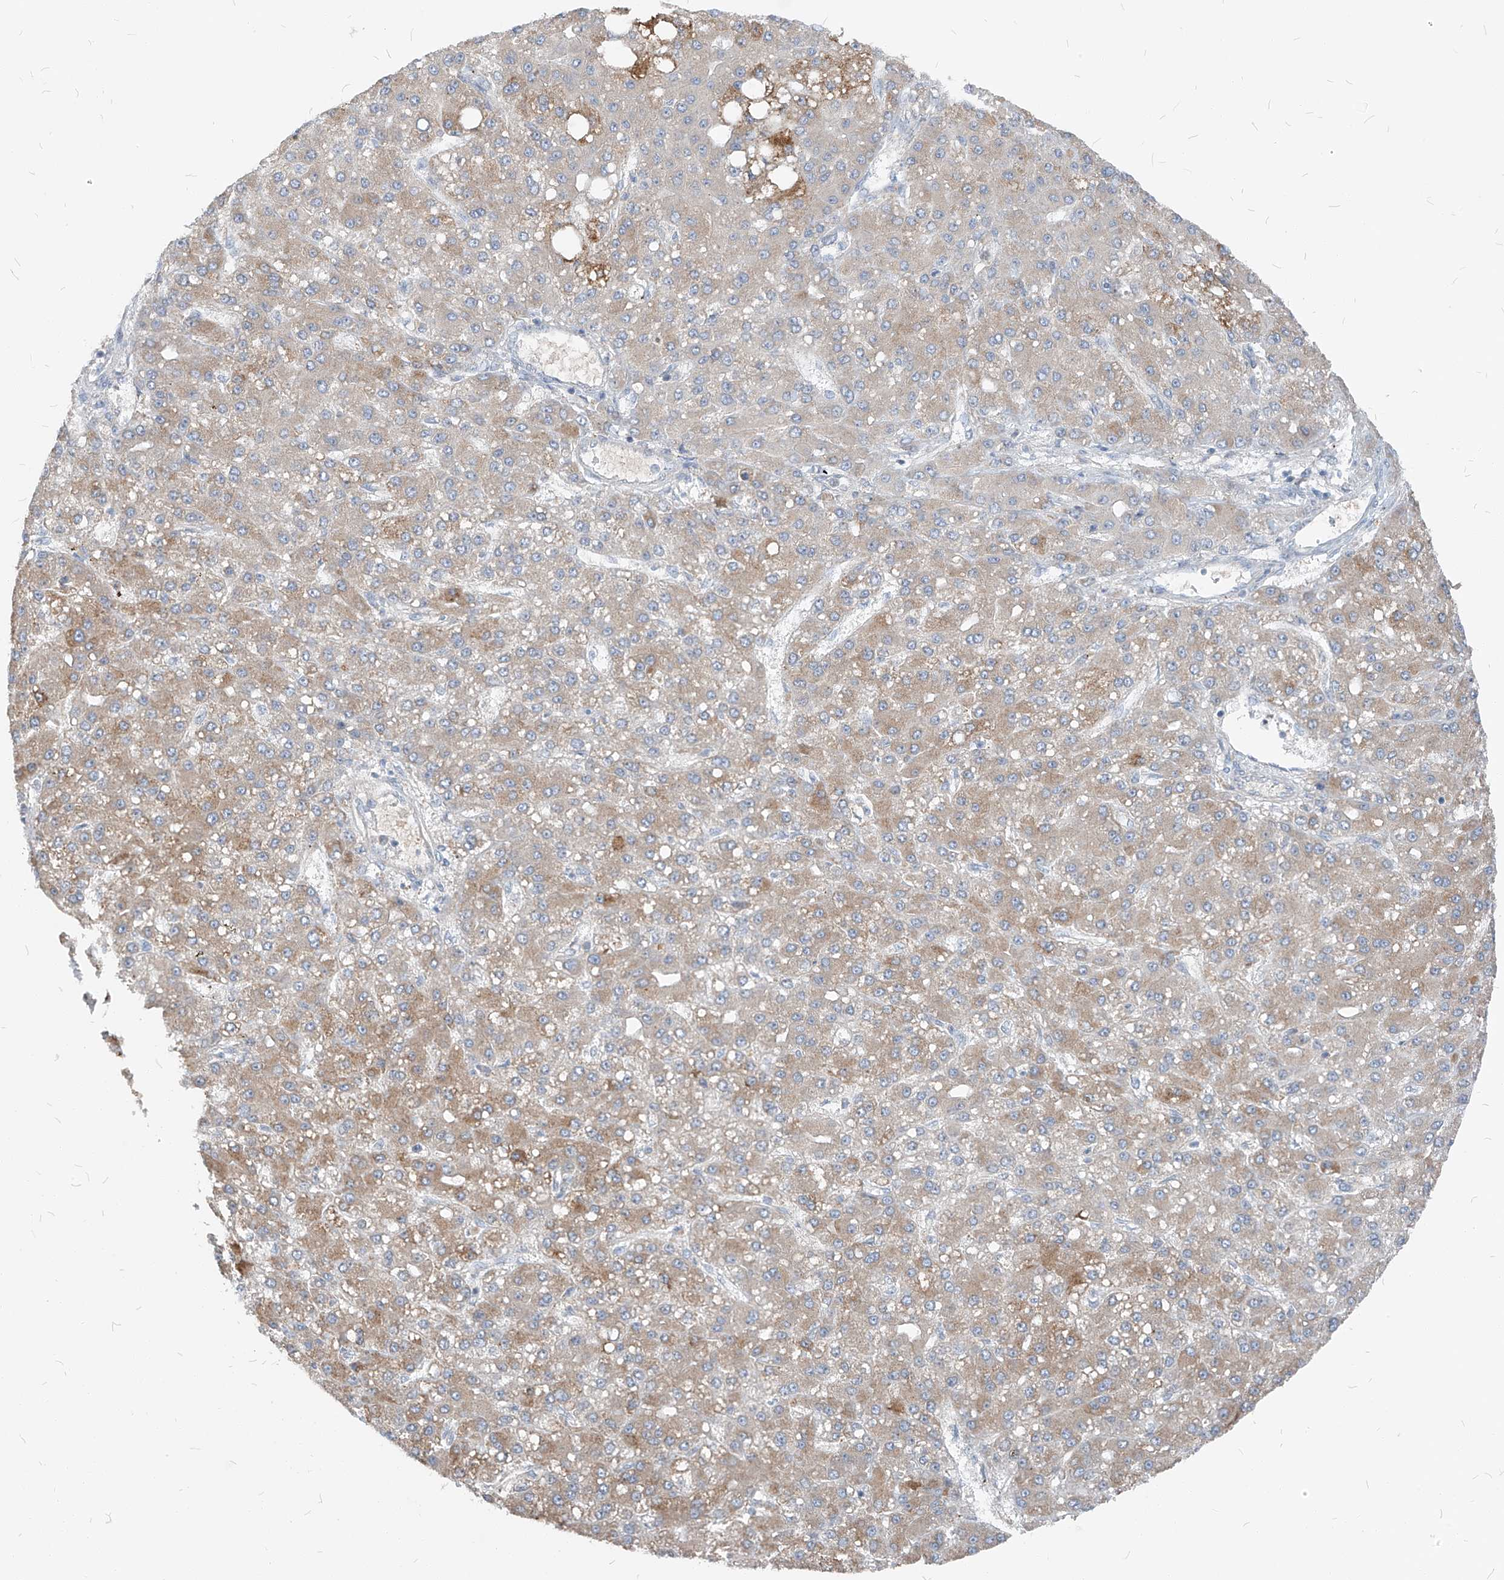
{"staining": {"intensity": "moderate", "quantity": "25%-75%", "location": "cytoplasmic/membranous"}, "tissue": "liver cancer", "cell_type": "Tumor cells", "image_type": "cancer", "snomed": [{"axis": "morphology", "description": "Carcinoma, Hepatocellular, NOS"}, {"axis": "topography", "description": "Liver"}], "caption": "Brown immunohistochemical staining in hepatocellular carcinoma (liver) reveals moderate cytoplasmic/membranous staining in approximately 25%-75% of tumor cells.", "gene": "CHMP2B", "patient": {"sex": "male", "age": 67}}